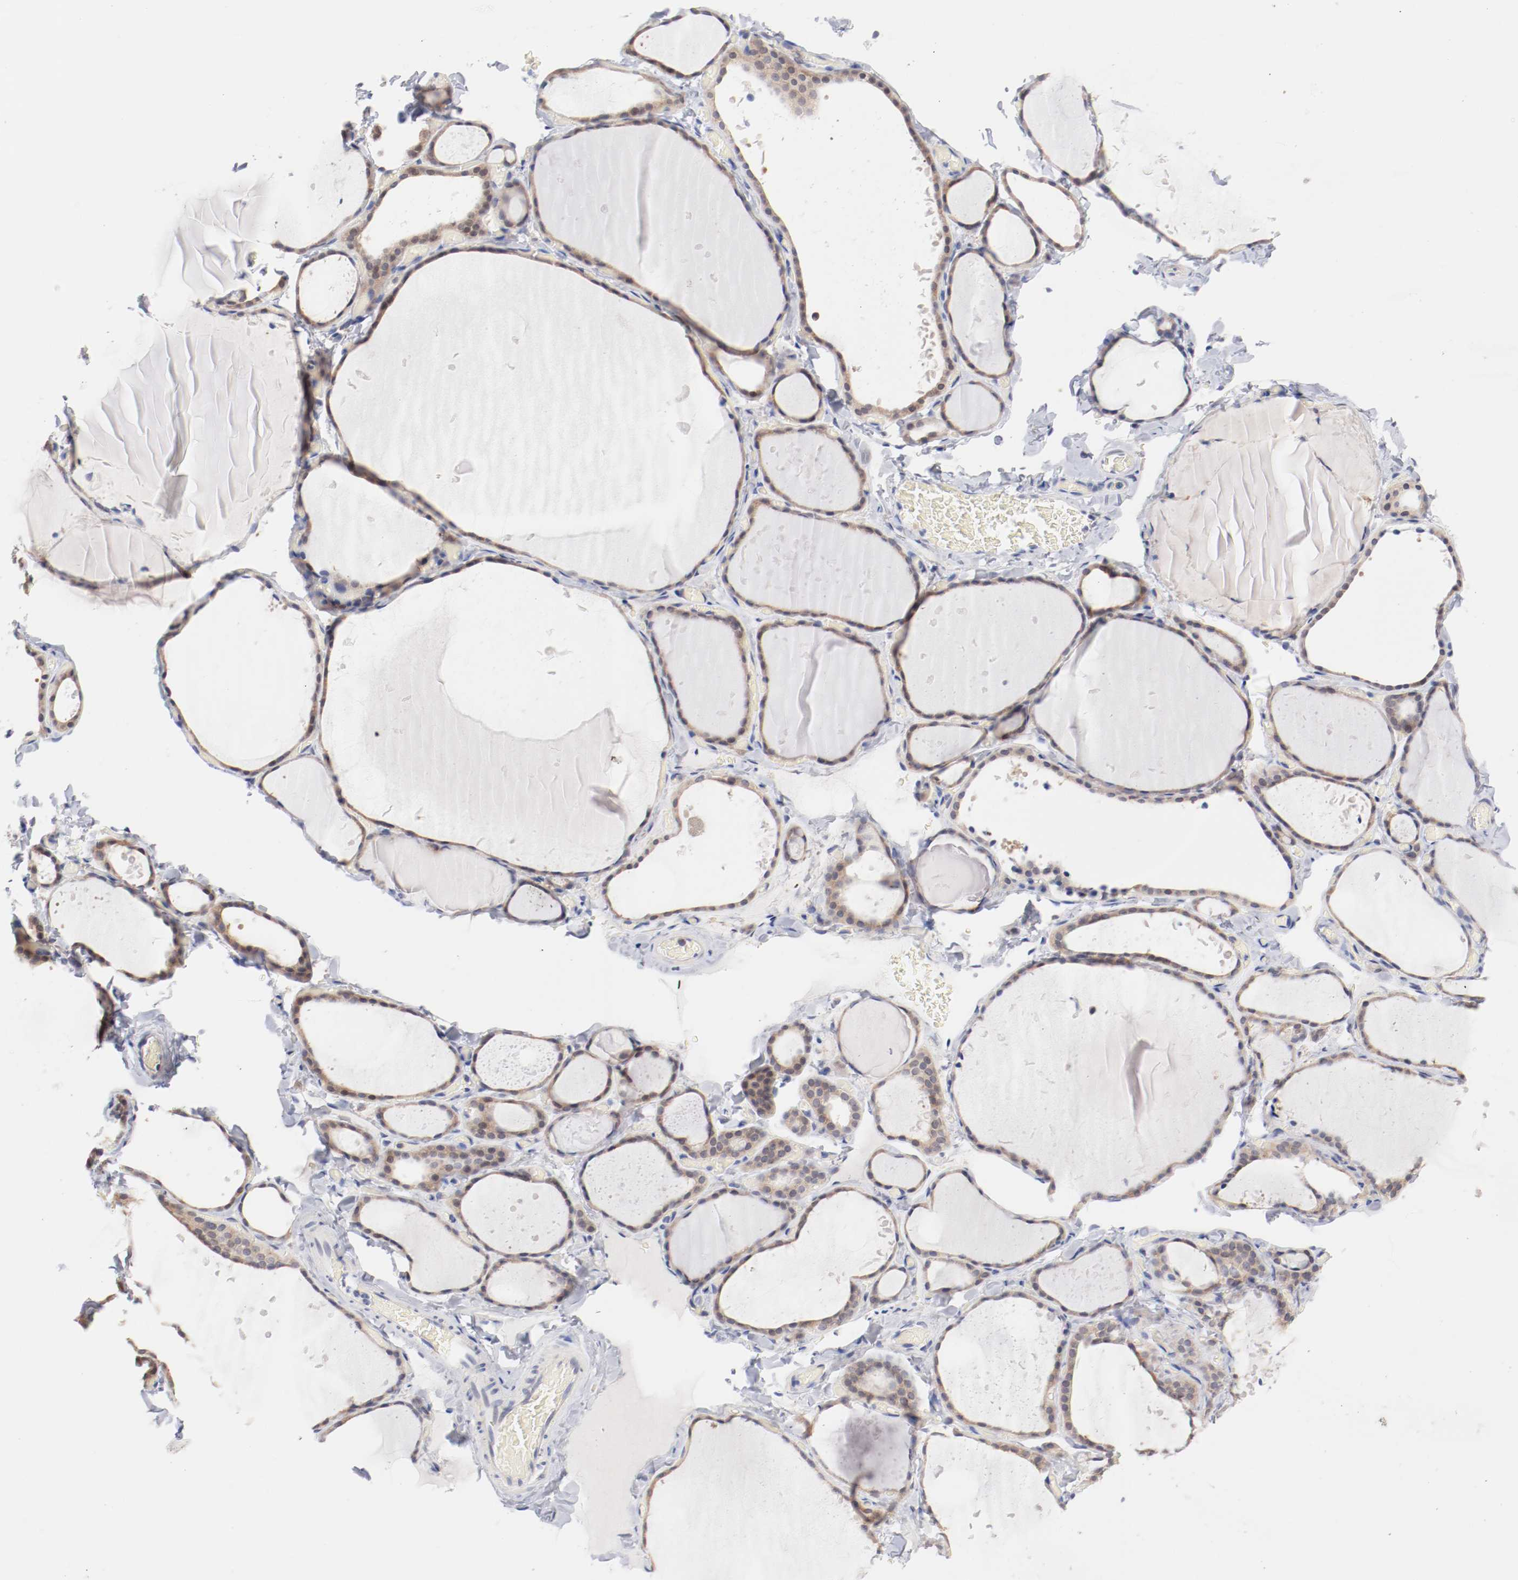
{"staining": {"intensity": "weak", "quantity": ">75%", "location": "cytoplasmic/membranous"}, "tissue": "thyroid gland", "cell_type": "Glandular cells", "image_type": "normal", "snomed": [{"axis": "morphology", "description": "Normal tissue, NOS"}, {"axis": "topography", "description": "Thyroid gland"}], "caption": "Immunohistochemistry (IHC) micrograph of unremarkable thyroid gland: thyroid gland stained using IHC demonstrates low levels of weak protein expression localized specifically in the cytoplasmic/membranous of glandular cells, appearing as a cytoplasmic/membranous brown color.", "gene": "SETD3", "patient": {"sex": "female", "age": 22}}